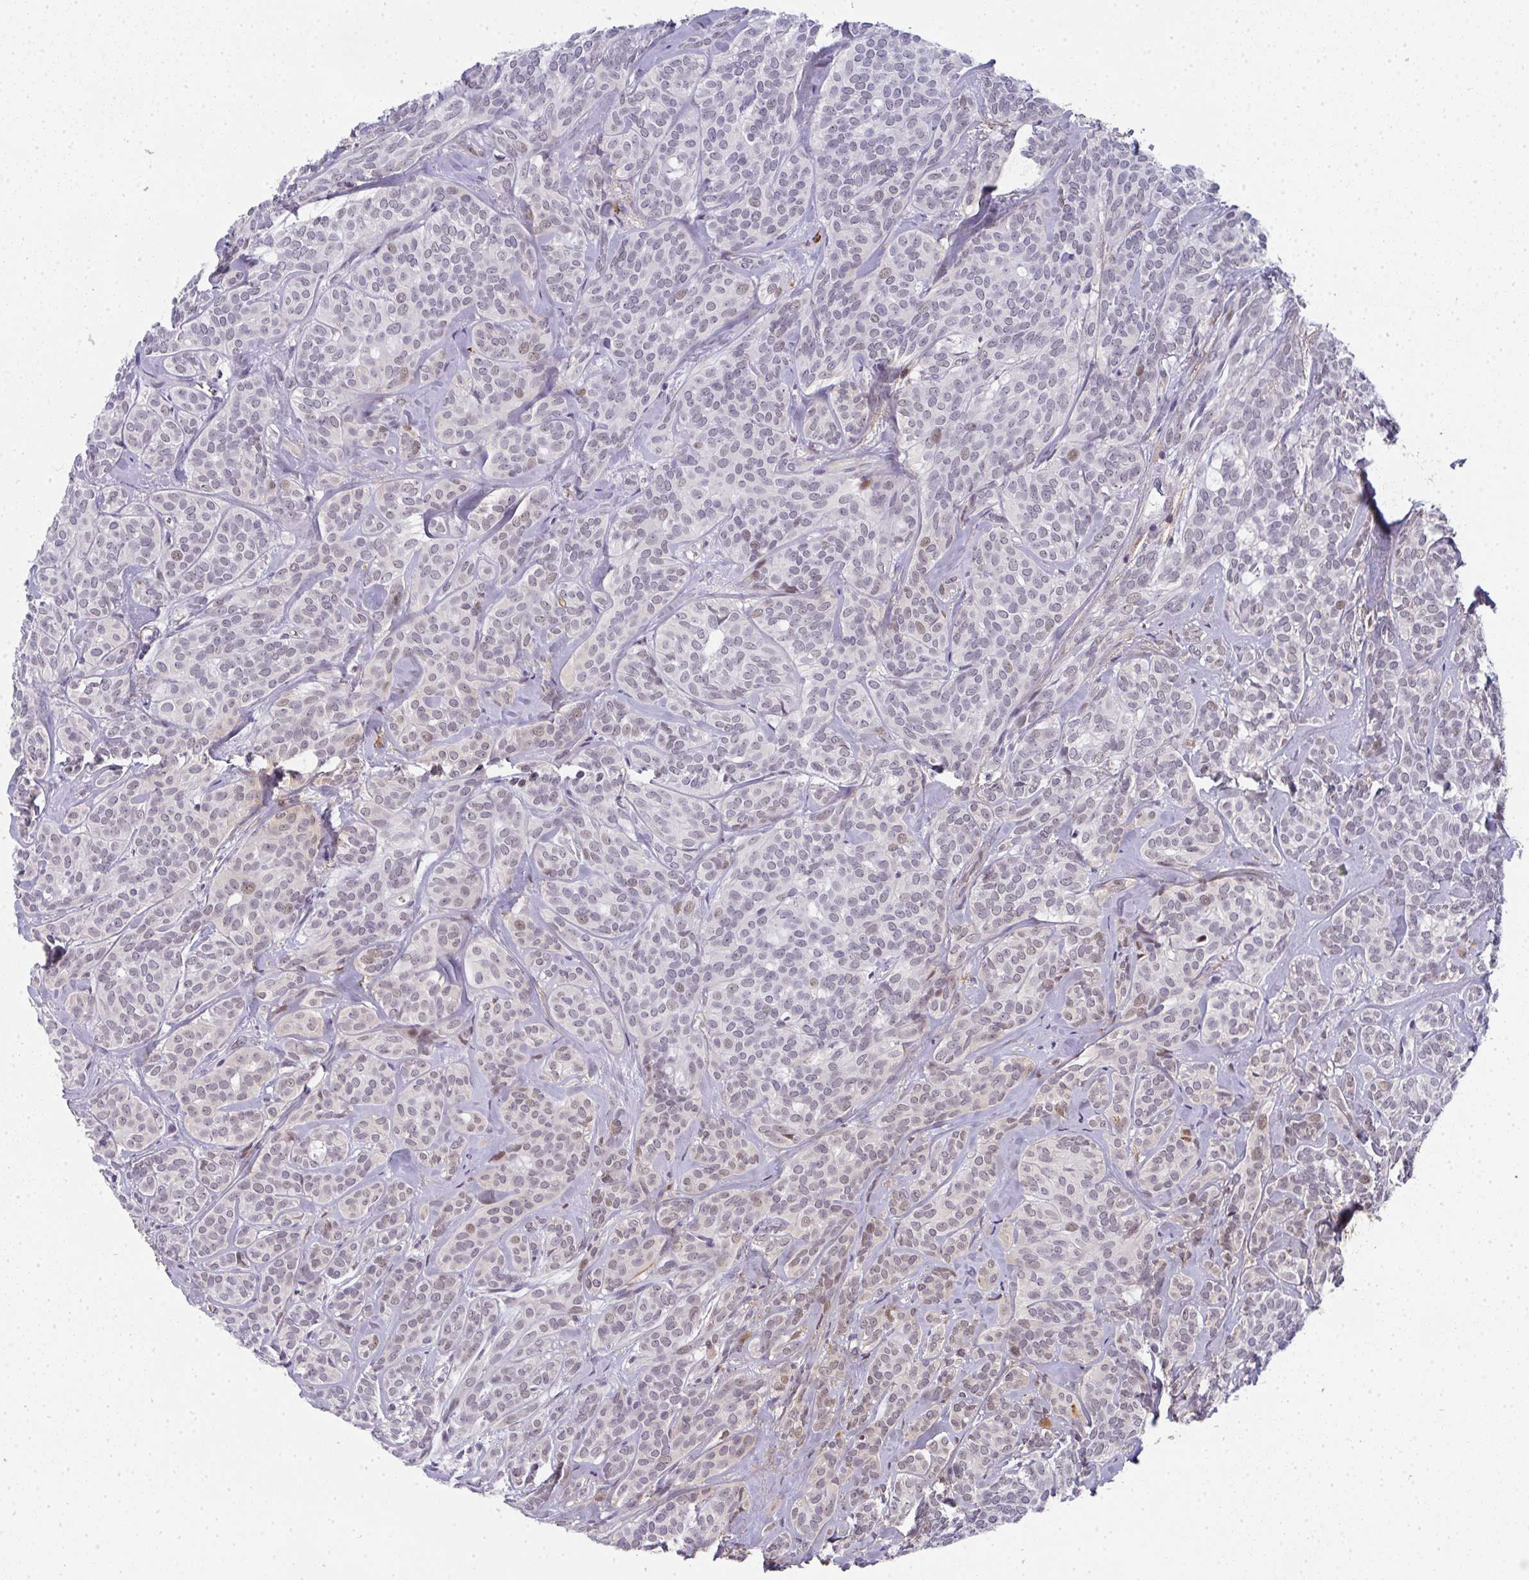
{"staining": {"intensity": "weak", "quantity": "<25%", "location": "nuclear"}, "tissue": "head and neck cancer", "cell_type": "Tumor cells", "image_type": "cancer", "snomed": [{"axis": "morphology", "description": "Adenocarcinoma, NOS"}, {"axis": "topography", "description": "Head-Neck"}], "caption": "Adenocarcinoma (head and neck) was stained to show a protein in brown. There is no significant staining in tumor cells.", "gene": "TNMD", "patient": {"sex": "female", "age": 57}}